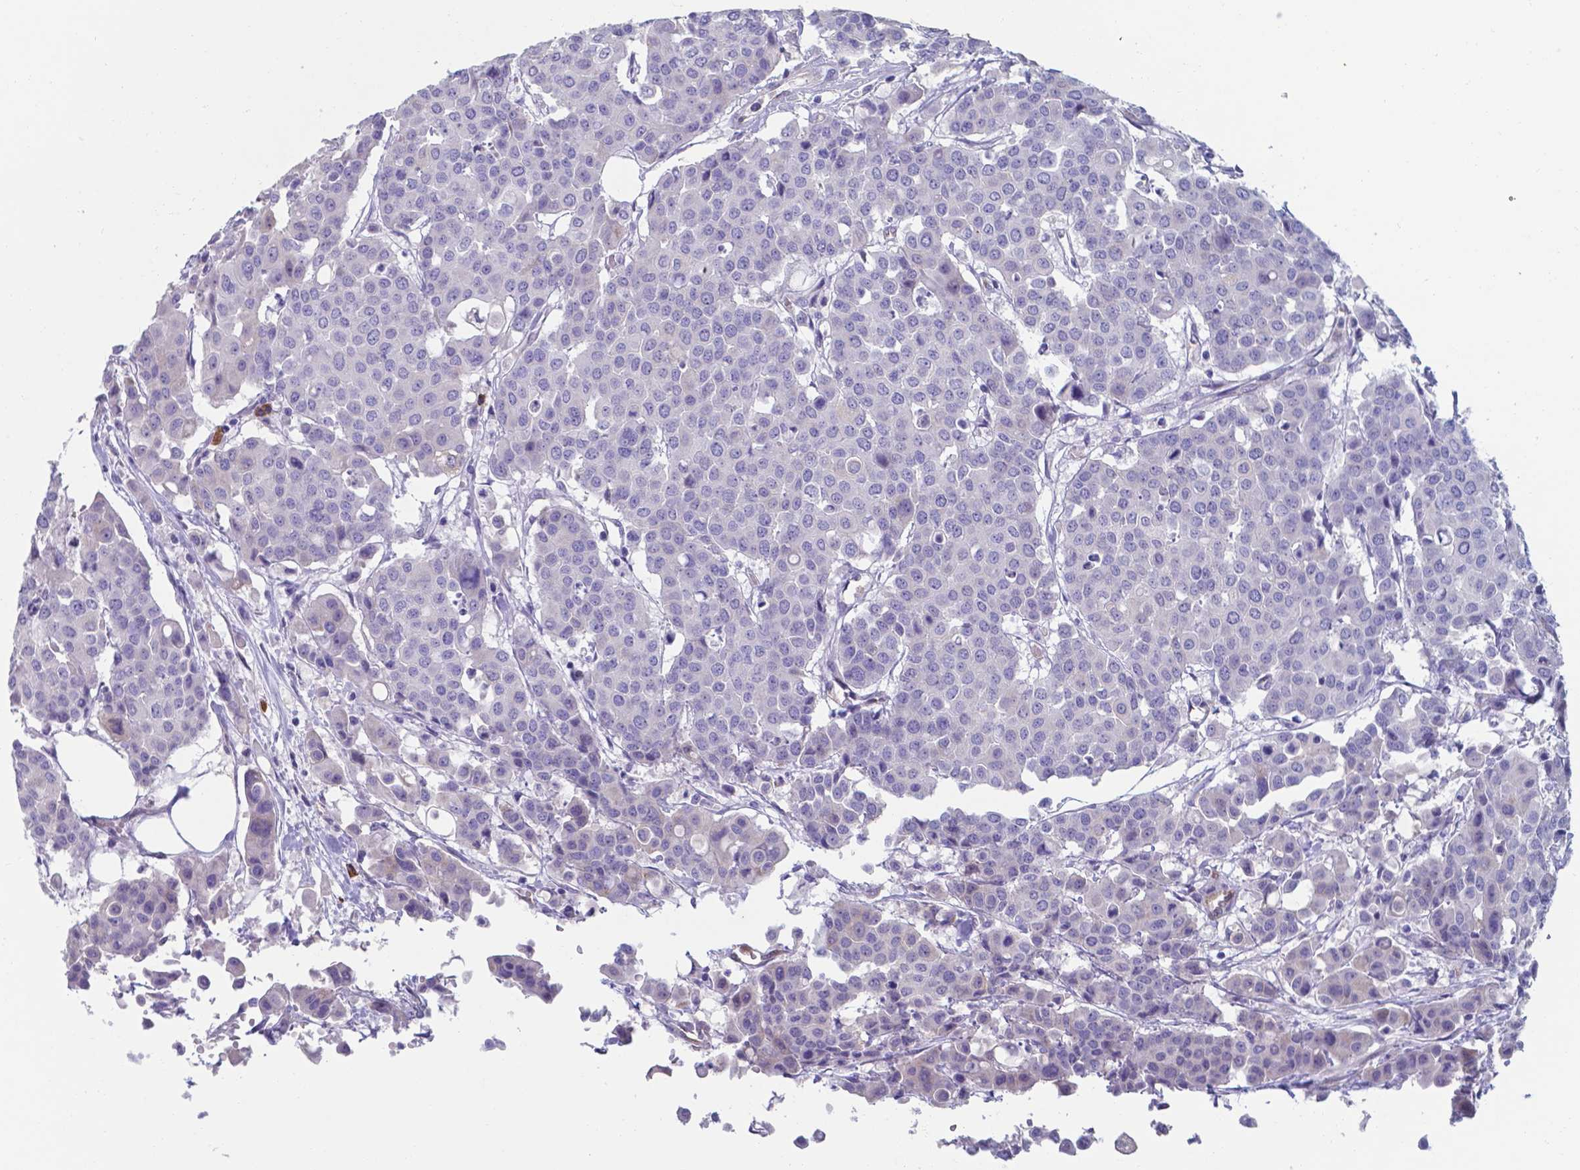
{"staining": {"intensity": "negative", "quantity": "none", "location": "none"}, "tissue": "carcinoid", "cell_type": "Tumor cells", "image_type": "cancer", "snomed": [{"axis": "morphology", "description": "Carcinoid, malignant, NOS"}, {"axis": "topography", "description": "Colon"}], "caption": "High power microscopy micrograph of an immunohistochemistry (IHC) histopathology image of carcinoid, revealing no significant positivity in tumor cells.", "gene": "UBE2J1", "patient": {"sex": "male", "age": 81}}